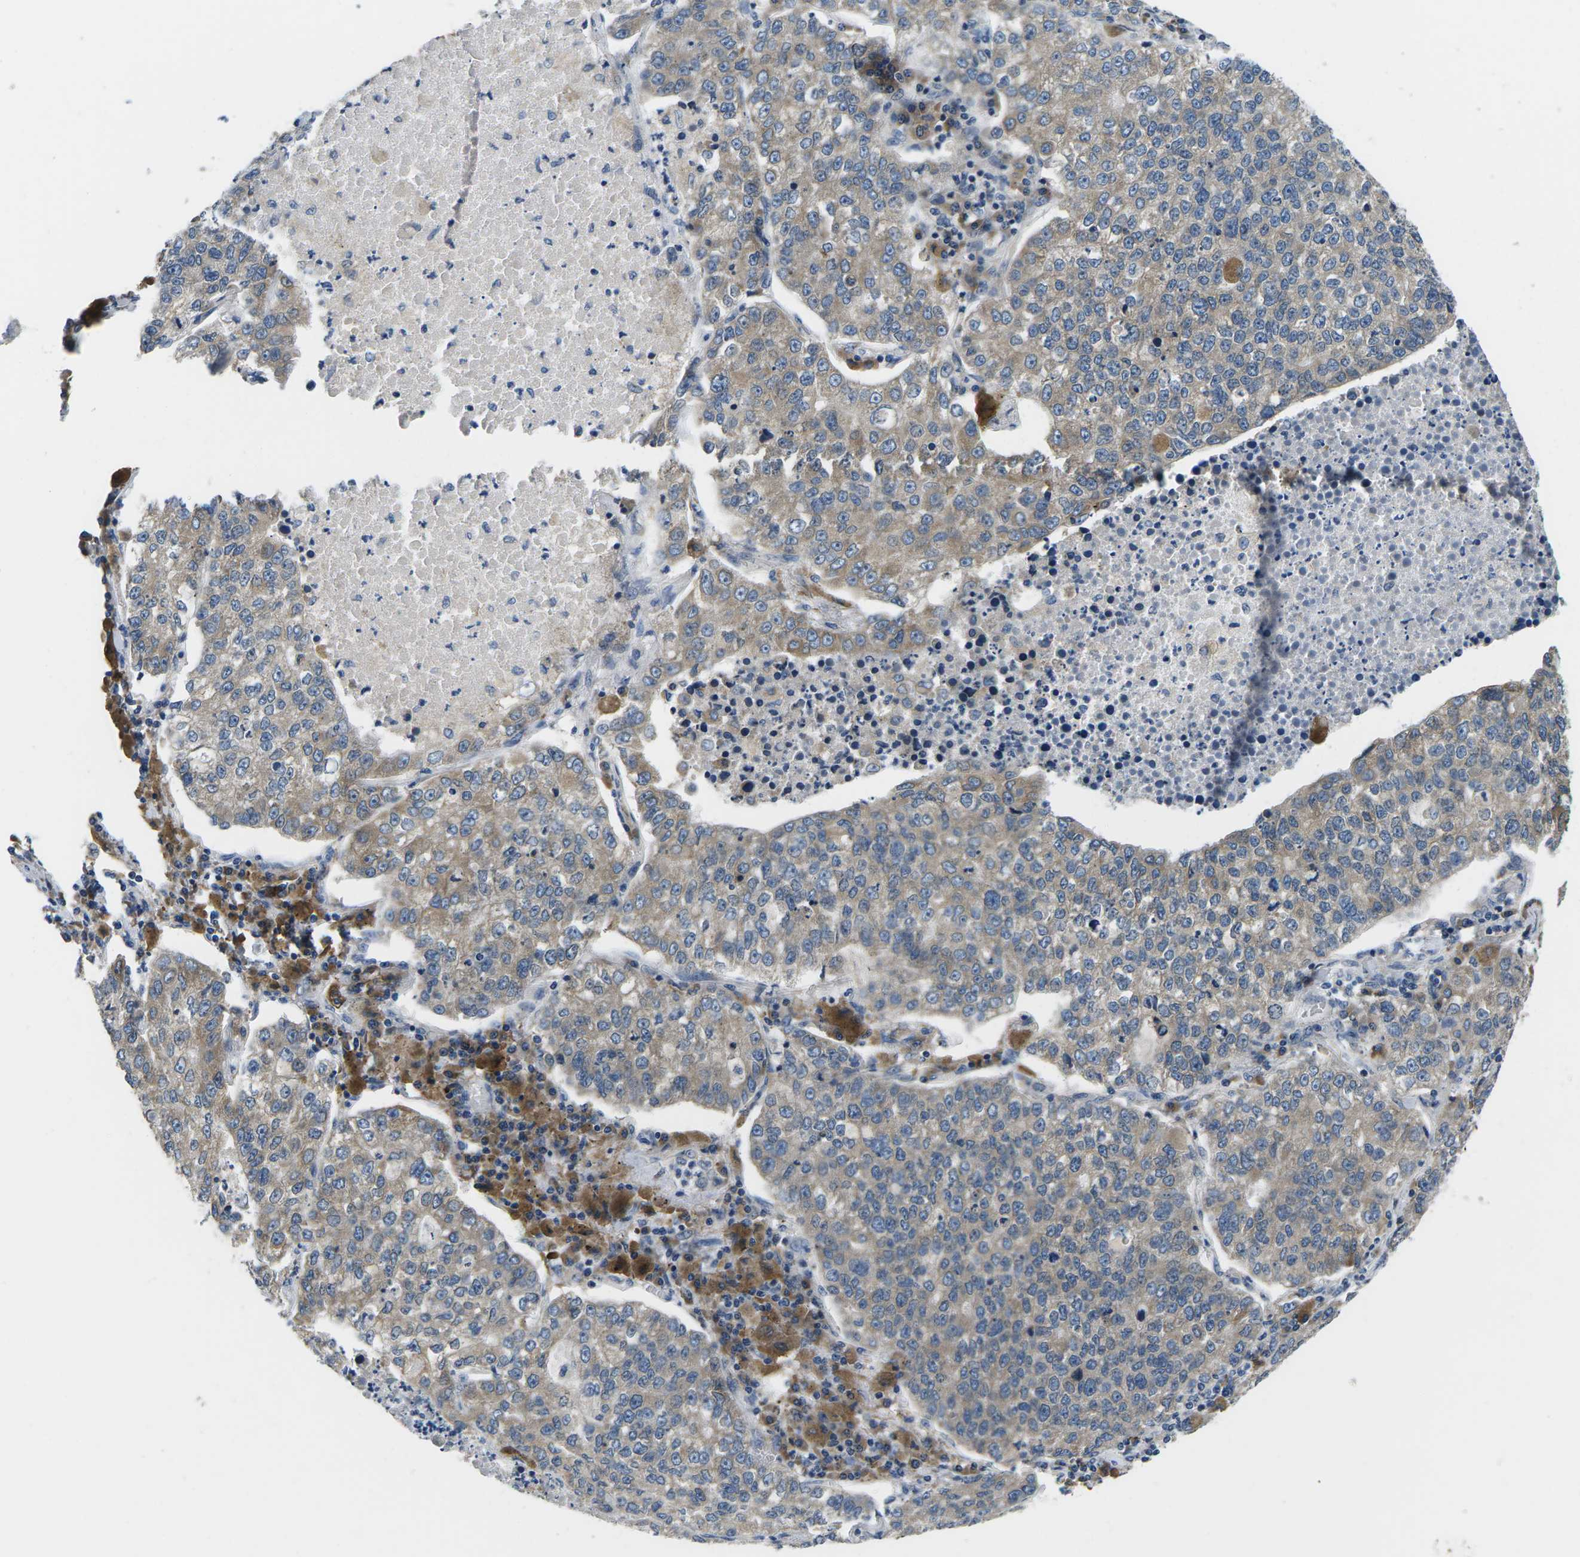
{"staining": {"intensity": "weak", "quantity": ">75%", "location": "cytoplasmic/membranous"}, "tissue": "lung cancer", "cell_type": "Tumor cells", "image_type": "cancer", "snomed": [{"axis": "morphology", "description": "Adenocarcinoma, NOS"}, {"axis": "topography", "description": "Lung"}], "caption": "Immunohistochemical staining of lung cancer (adenocarcinoma) shows weak cytoplasmic/membranous protein staining in approximately >75% of tumor cells.", "gene": "ERGIC3", "patient": {"sex": "male", "age": 49}}